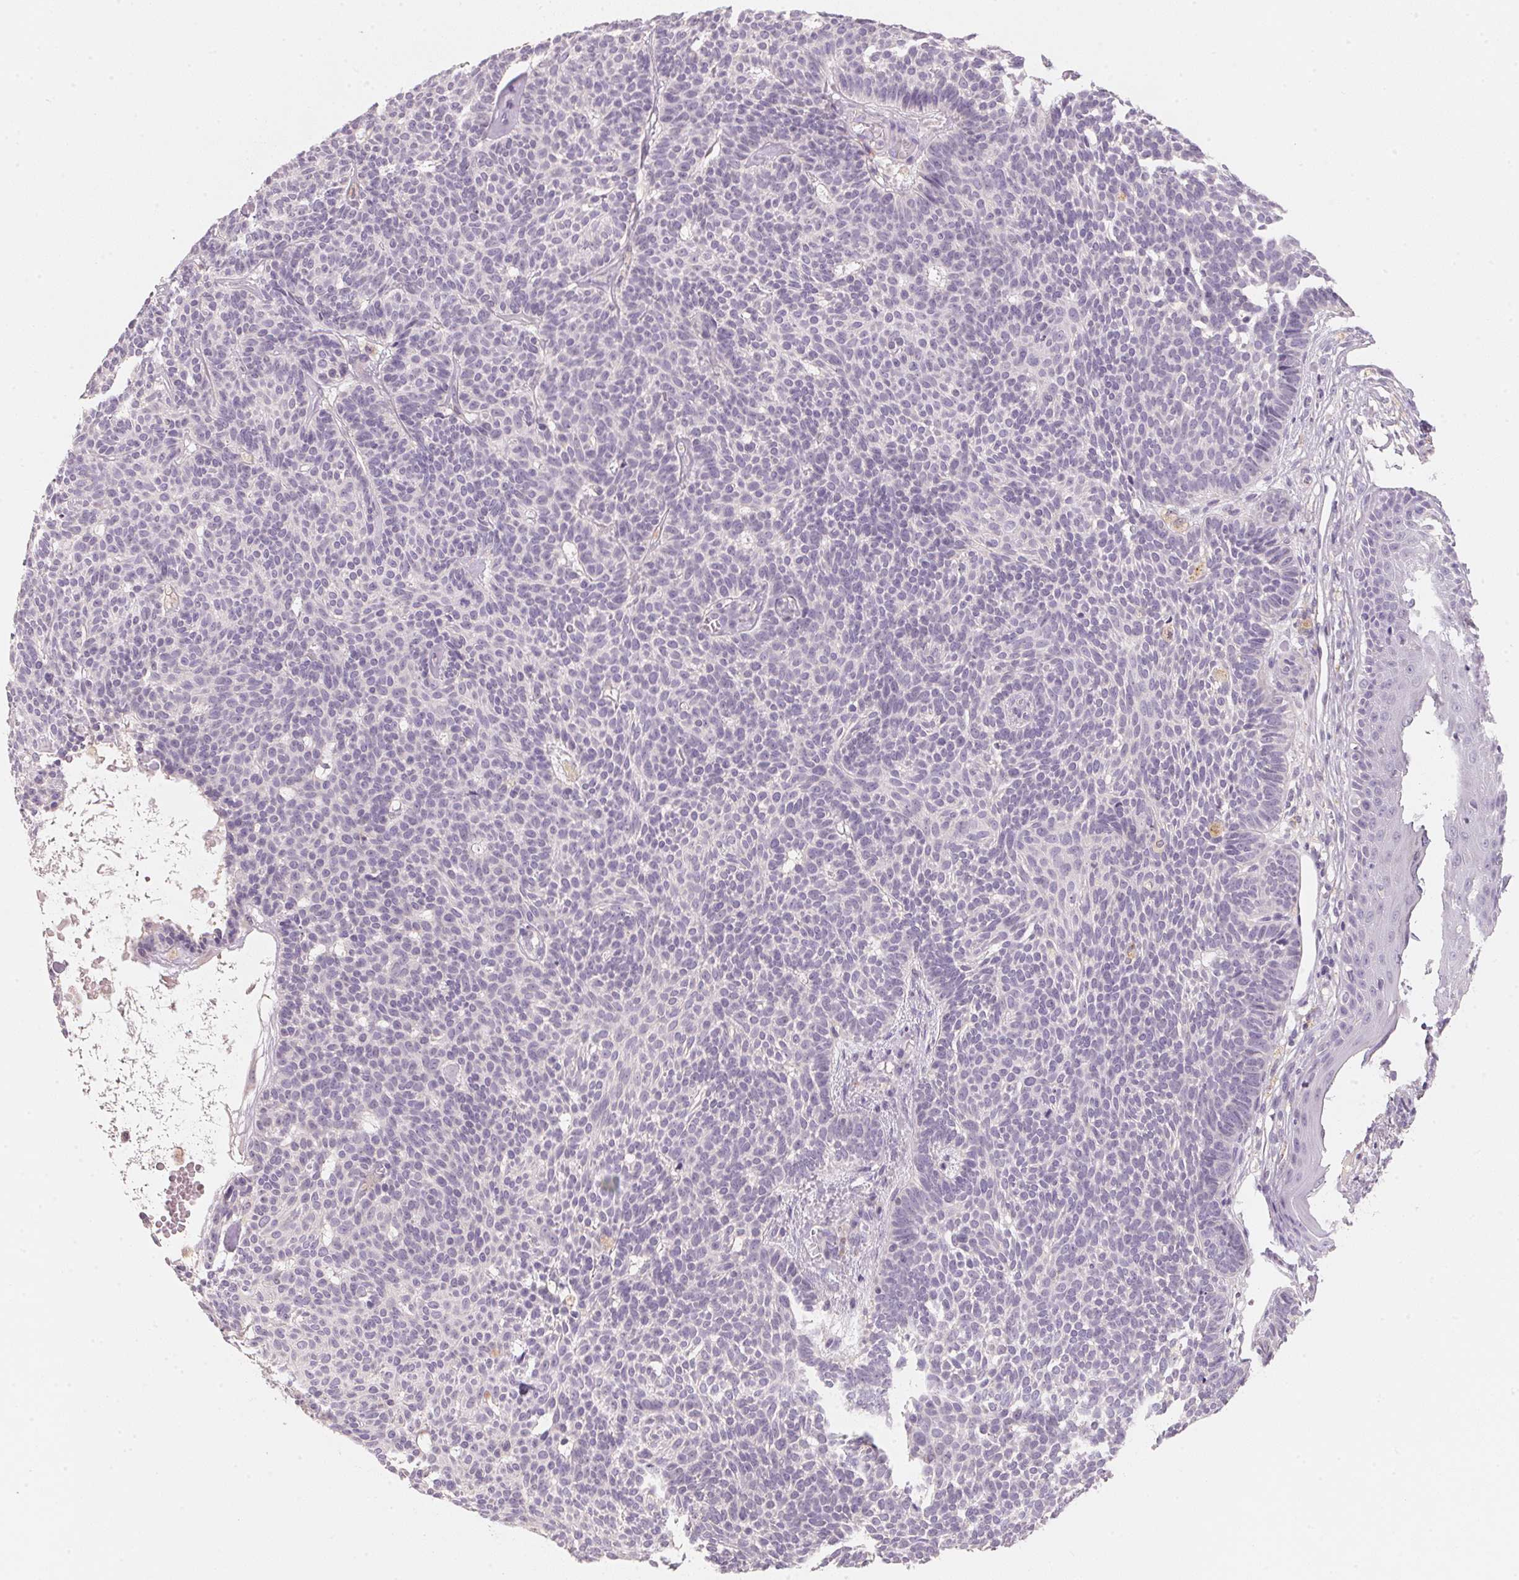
{"staining": {"intensity": "negative", "quantity": "none", "location": "none"}, "tissue": "skin cancer", "cell_type": "Tumor cells", "image_type": "cancer", "snomed": [{"axis": "morphology", "description": "Basal cell carcinoma"}, {"axis": "topography", "description": "Skin"}], "caption": "Skin cancer was stained to show a protein in brown. There is no significant positivity in tumor cells.", "gene": "TREH", "patient": {"sex": "female", "age": 85}}